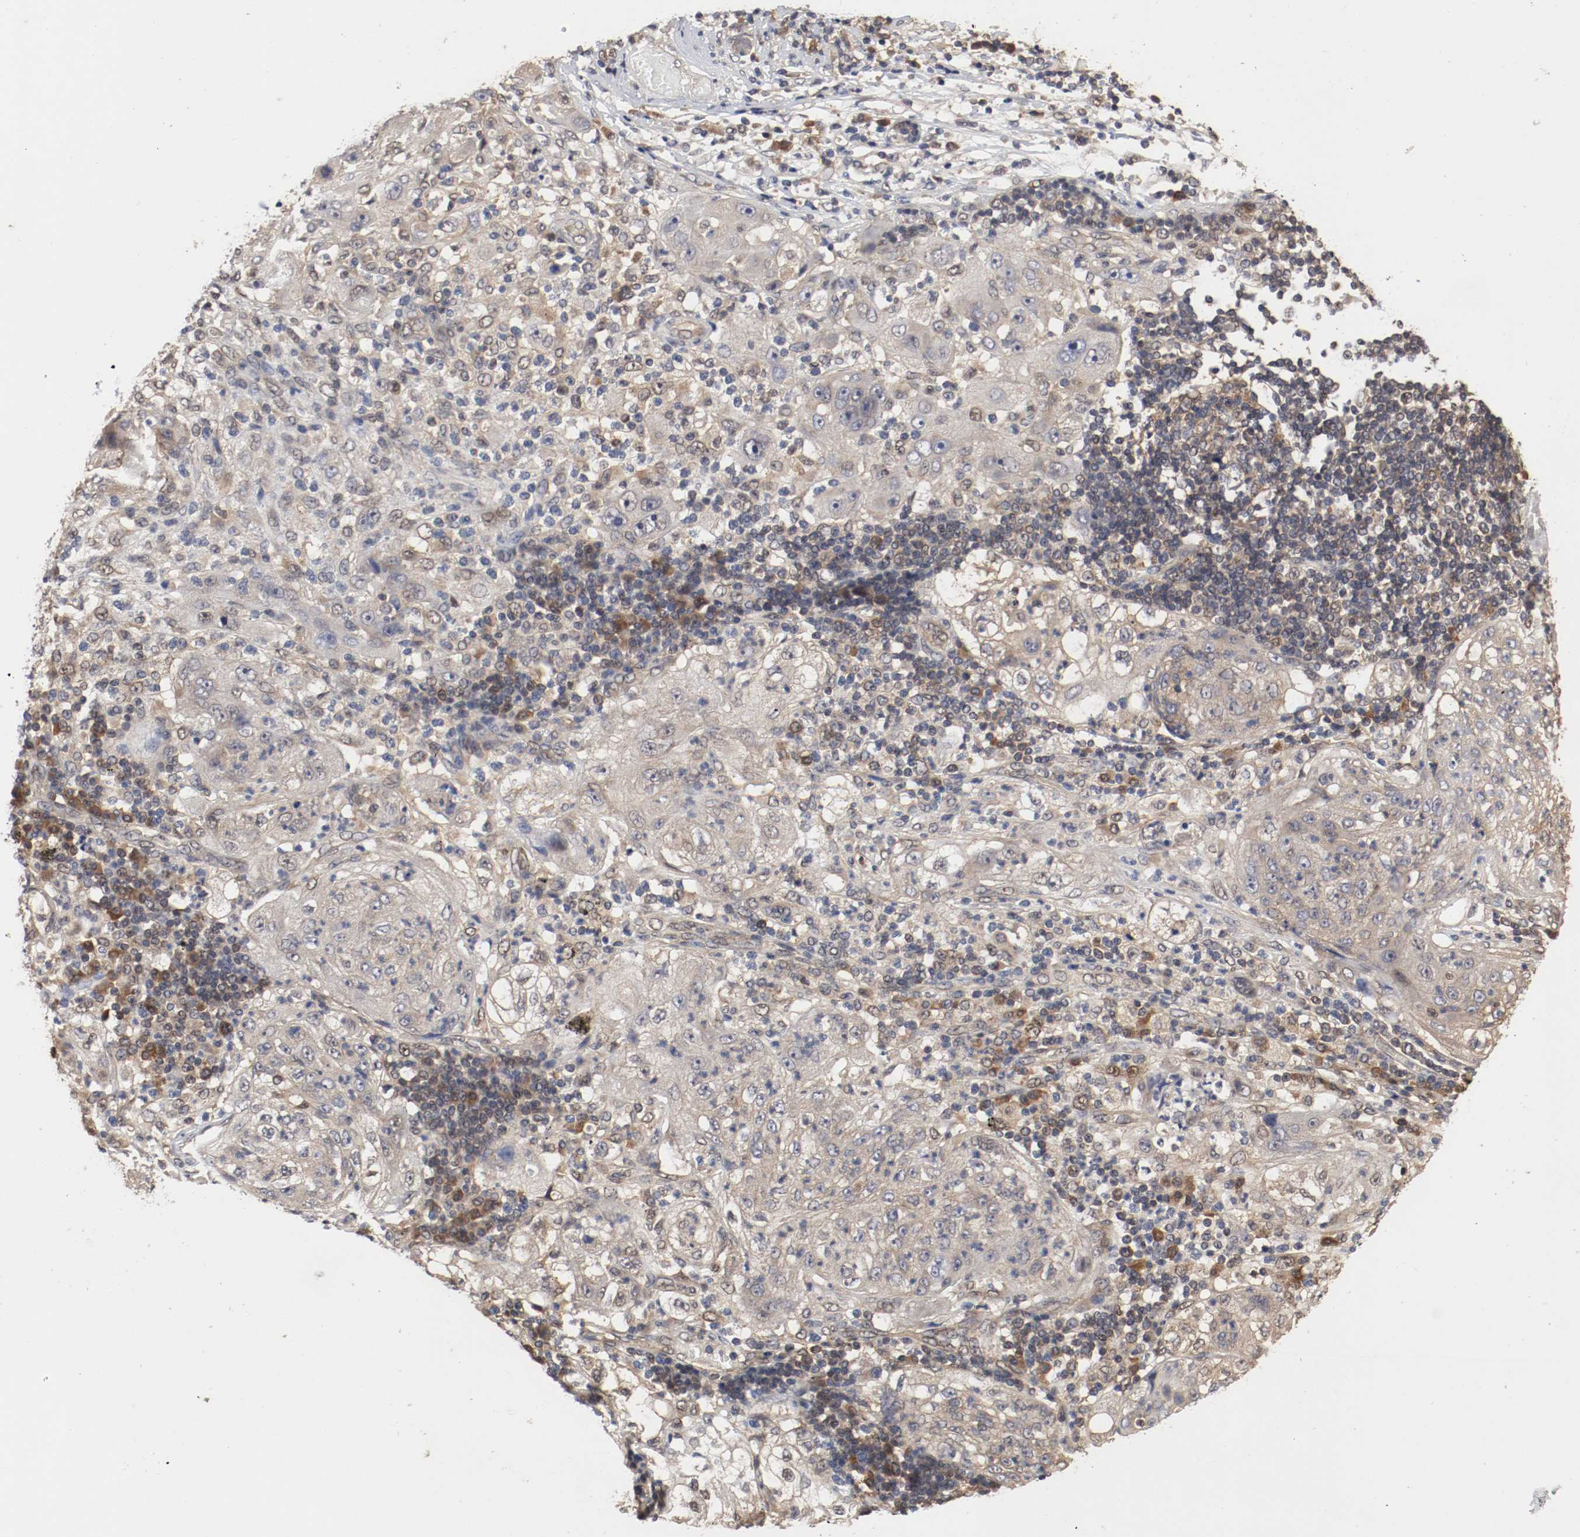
{"staining": {"intensity": "moderate", "quantity": ">75%", "location": "cytoplasmic/membranous"}, "tissue": "lung cancer", "cell_type": "Tumor cells", "image_type": "cancer", "snomed": [{"axis": "morphology", "description": "Inflammation, NOS"}, {"axis": "morphology", "description": "Squamous cell carcinoma, NOS"}, {"axis": "topography", "description": "Lymph node"}, {"axis": "topography", "description": "Soft tissue"}, {"axis": "topography", "description": "Lung"}], "caption": "Brown immunohistochemical staining in squamous cell carcinoma (lung) exhibits moderate cytoplasmic/membranous positivity in about >75% of tumor cells. Nuclei are stained in blue.", "gene": "AFG3L2", "patient": {"sex": "male", "age": 66}}